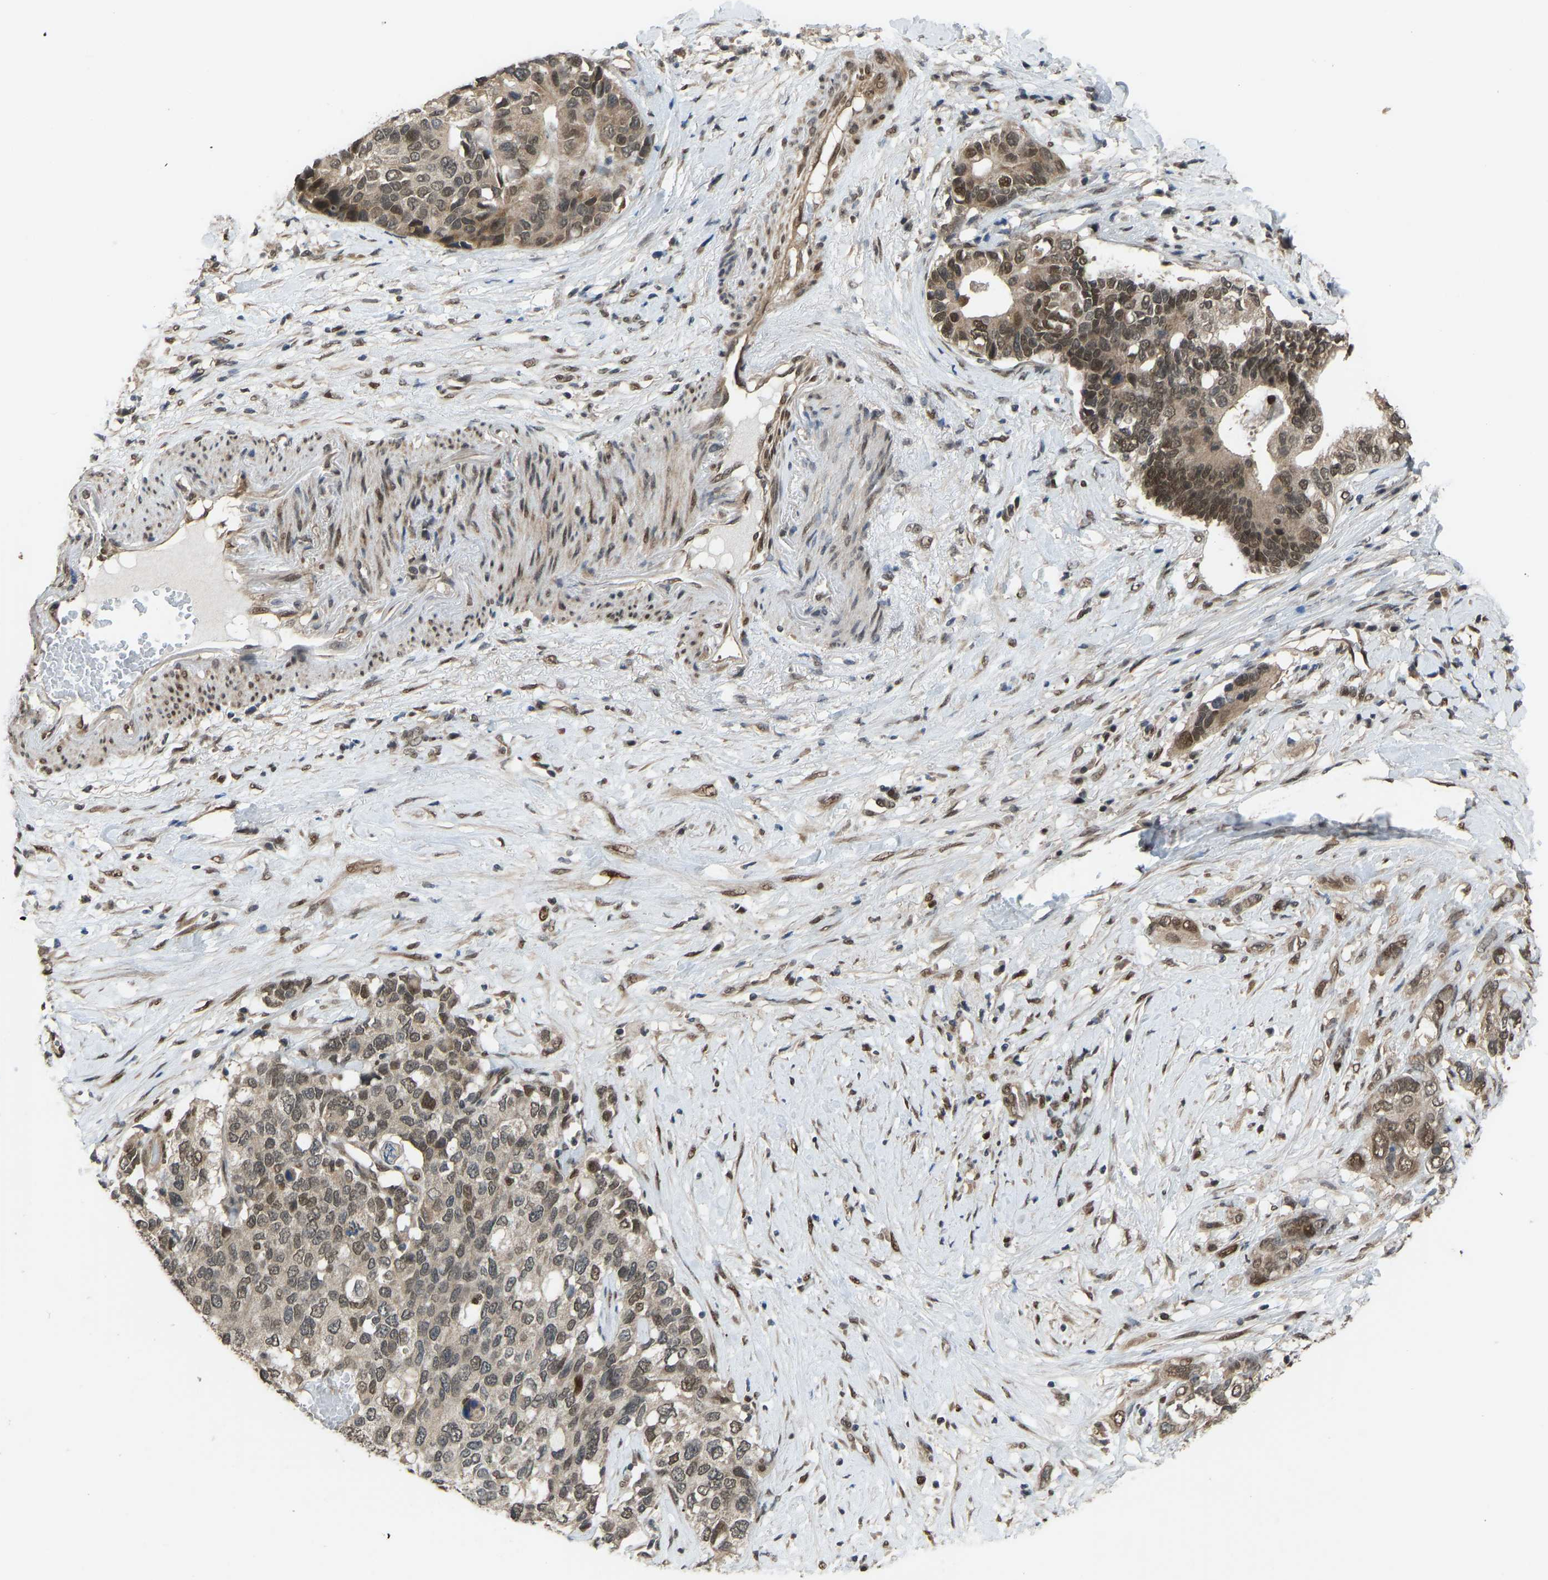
{"staining": {"intensity": "moderate", "quantity": ">75%", "location": "cytoplasmic/membranous,nuclear"}, "tissue": "pancreatic cancer", "cell_type": "Tumor cells", "image_type": "cancer", "snomed": [{"axis": "morphology", "description": "Adenocarcinoma, NOS"}, {"axis": "topography", "description": "Pancreas"}], "caption": "DAB (3,3'-diaminobenzidine) immunohistochemical staining of pancreatic cancer (adenocarcinoma) exhibits moderate cytoplasmic/membranous and nuclear protein positivity in approximately >75% of tumor cells. The staining was performed using DAB to visualize the protein expression in brown, while the nuclei were stained in blue with hematoxylin (Magnification: 20x).", "gene": "KPNA6", "patient": {"sex": "female", "age": 56}}